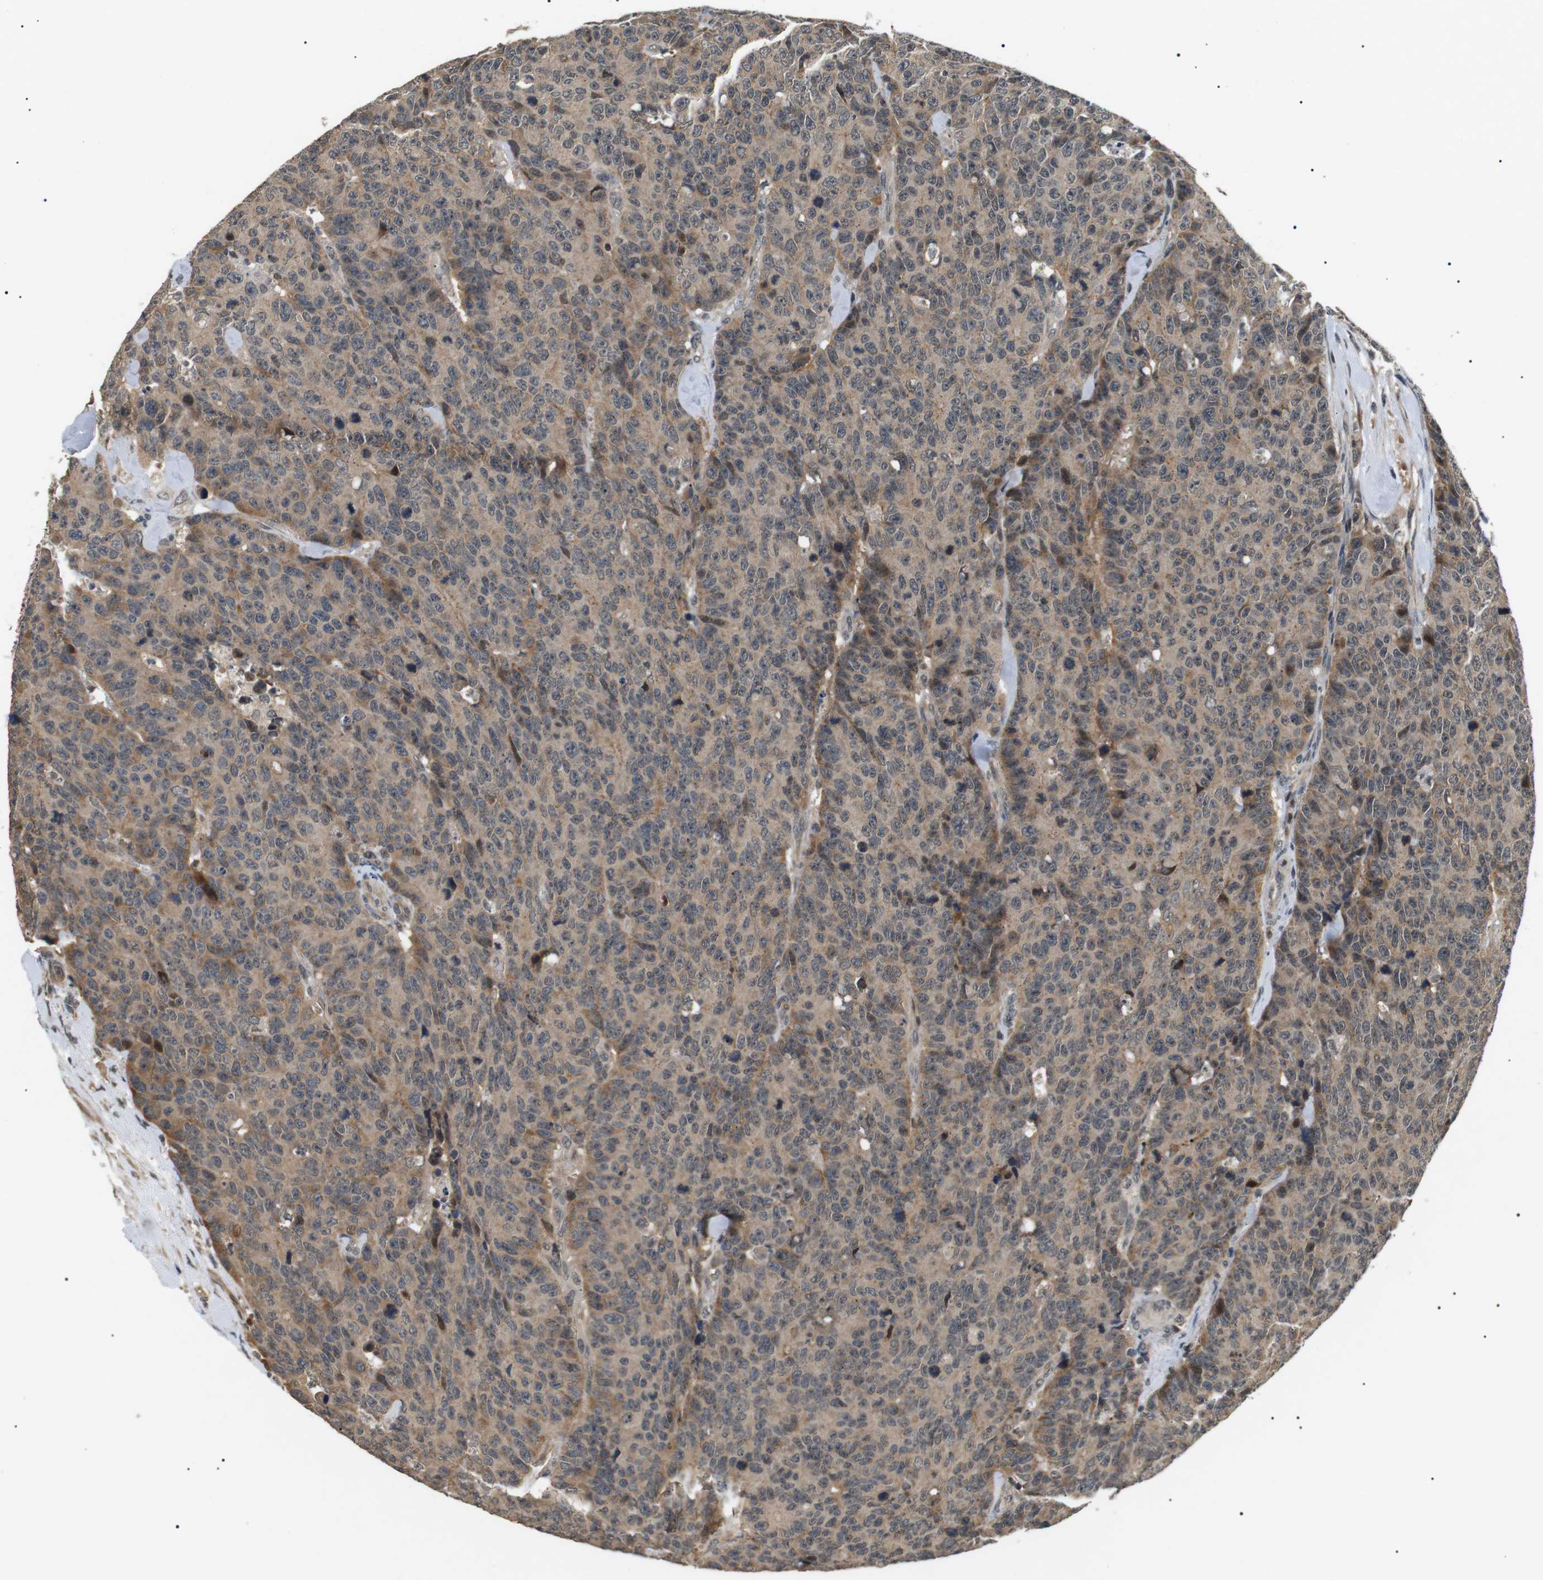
{"staining": {"intensity": "moderate", "quantity": ">75%", "location": "cytoplasmic/membranous"}, "tissue": "colorectal cancer", "cell_type": "Tumor cells", "image_type": "cancer", "snomed": [{"axis": "morphology", "description": "Adenocarcinoma, NOS"}, {"axis": "topography", "description": "Colon"}], "caption": "Human colorectal adenocarcinoma stained with a protein marker exhibits moderate staining in tumor cells.", "gene": "HSPA13", "patient": {"sex": "female", "age": 86}}